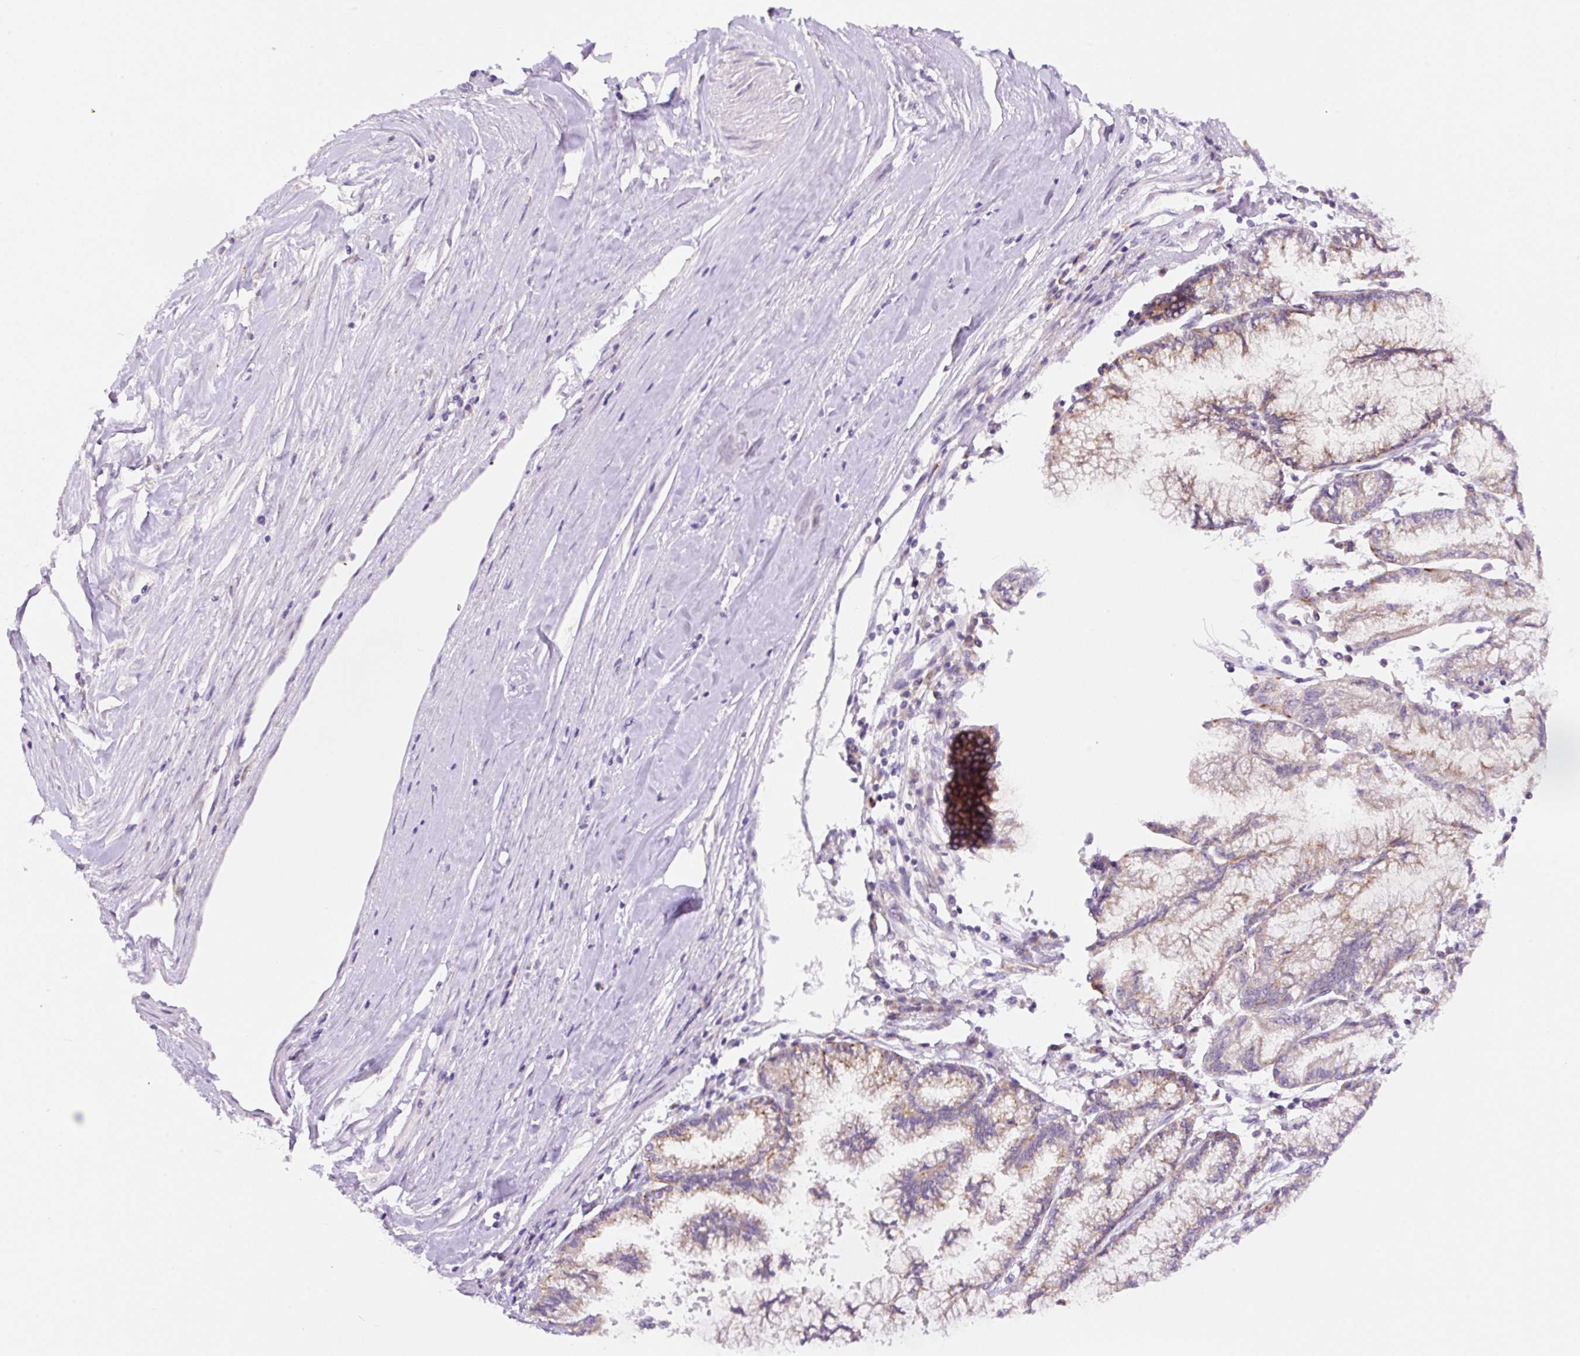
{"staining": {"intensity": "weak", "quantity": ">75%", "location": "cytoplasmic/membranous"}, "tissue": "pancreatic cancer", "cell_type": "Tumor cells", "image_type": "cancer", "snomed": [{"axis": "morphology", "description": "Adenocarcinoma, NOS"}, {"axis": "topography", "description": "Pancreas"}], "caption": "Protein analysis of adenocarcinoma (pancreatic) tissue shows weak cytoplasmic/membranous expression in approximately >75% of tumor cells.", "gene": "CEBPZOS", "patient": {"sex": "male", "age": 73}}